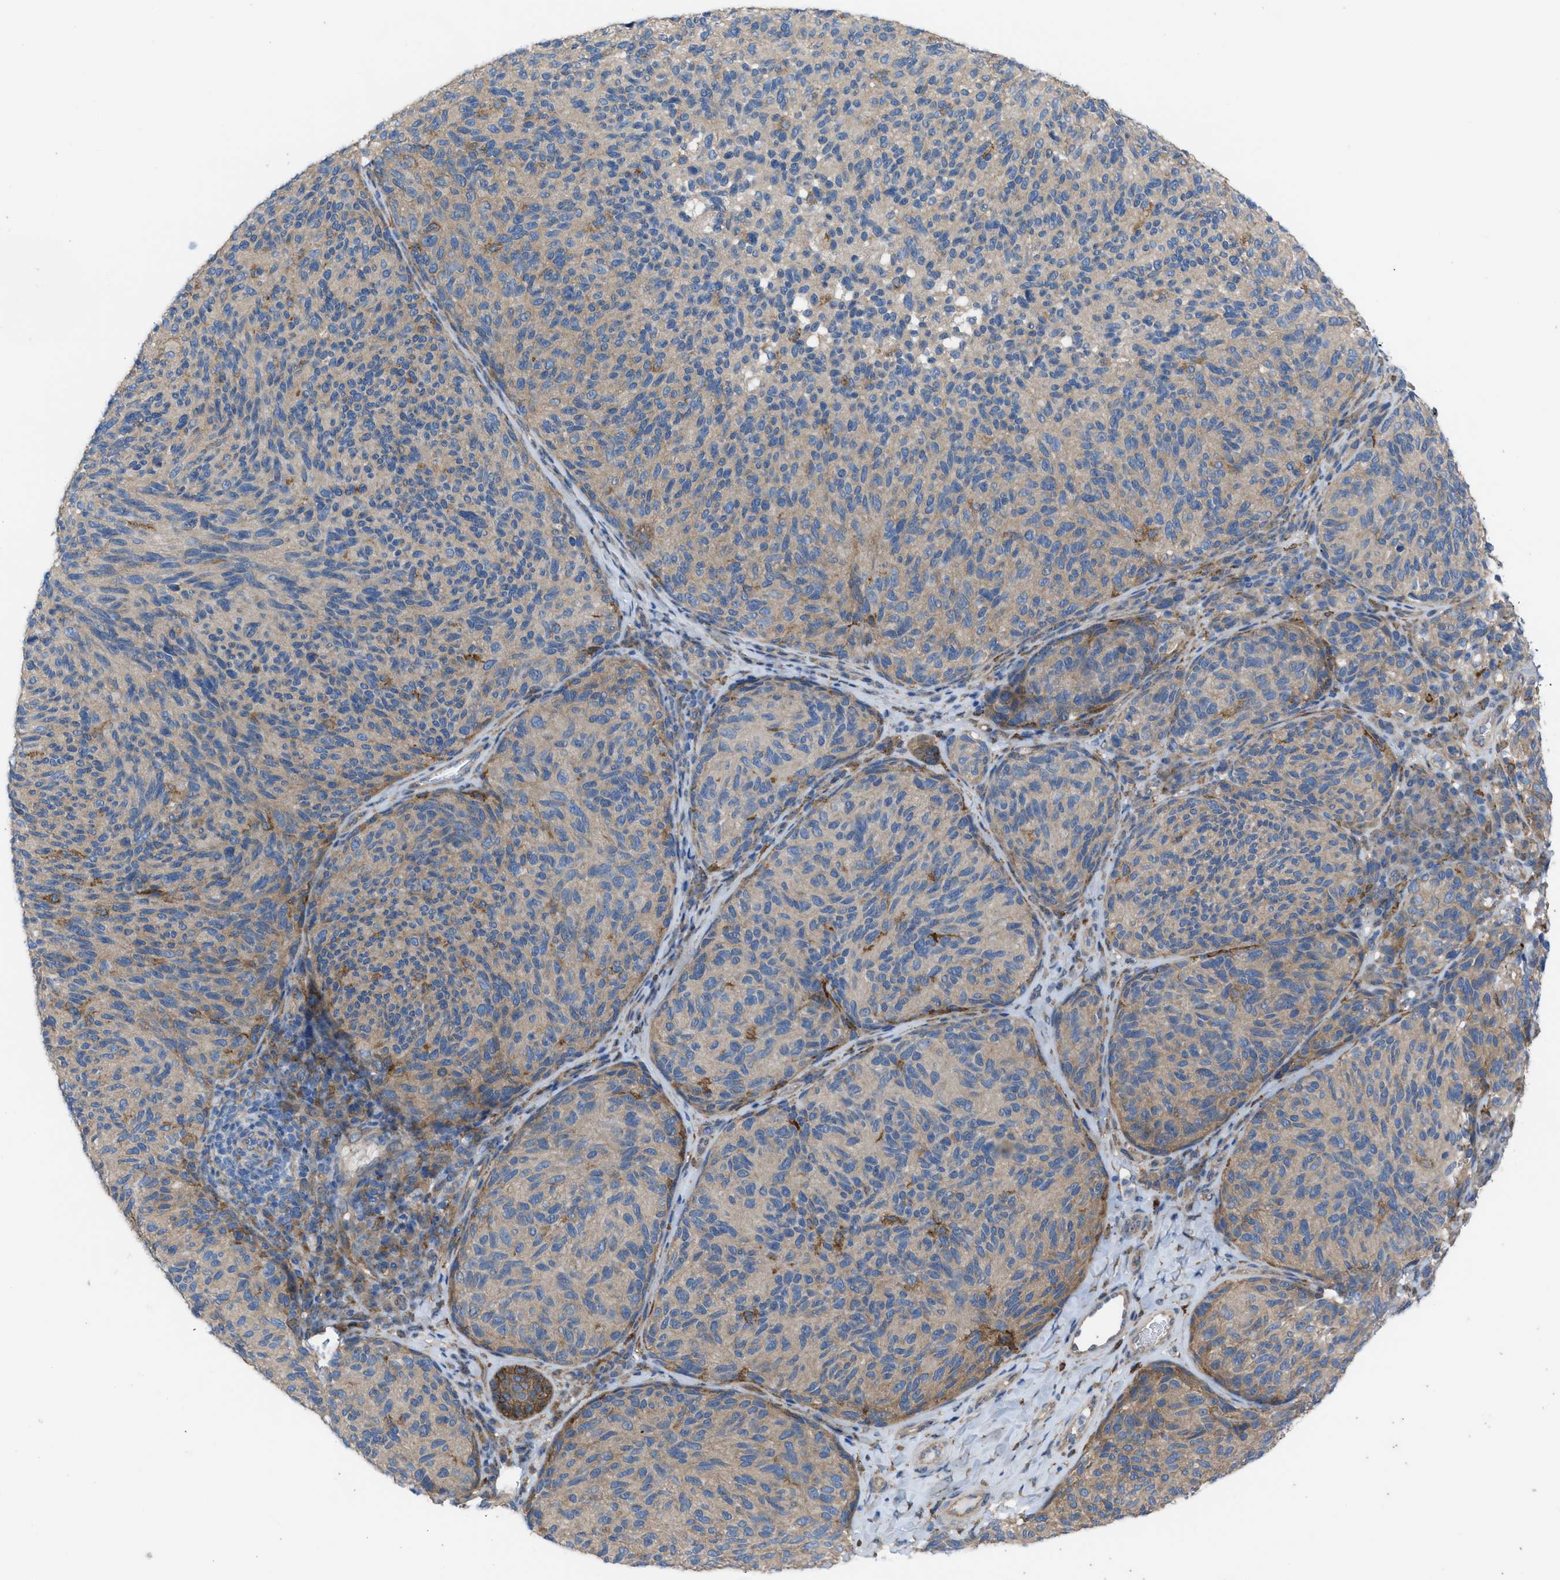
{"staining": {"intensity": "moderate", "quantity": "25%-75%", "location": "cytoplasmic/membranous"}, "tissue": "melanoma", "cell_type": "Tumor cells", "image_type": "cancer", "snomed": [{"axis": "morphology", "description": "Malignant melanoma, NOS"}, {"axis": "topography", "description": "Skin"}], "caption": "Melanoma was stained to show a protein in brown. There is medium levels of moderate cytoplasmic/membranous expression in approximately 25%-75% of tumor cells. (DAB (3,3'-diaminobenzidine) = brown stain, brightfield microscopy at high magnification).", "gene": "EGFR", "patient": {"sex": "female", "age": 73}}